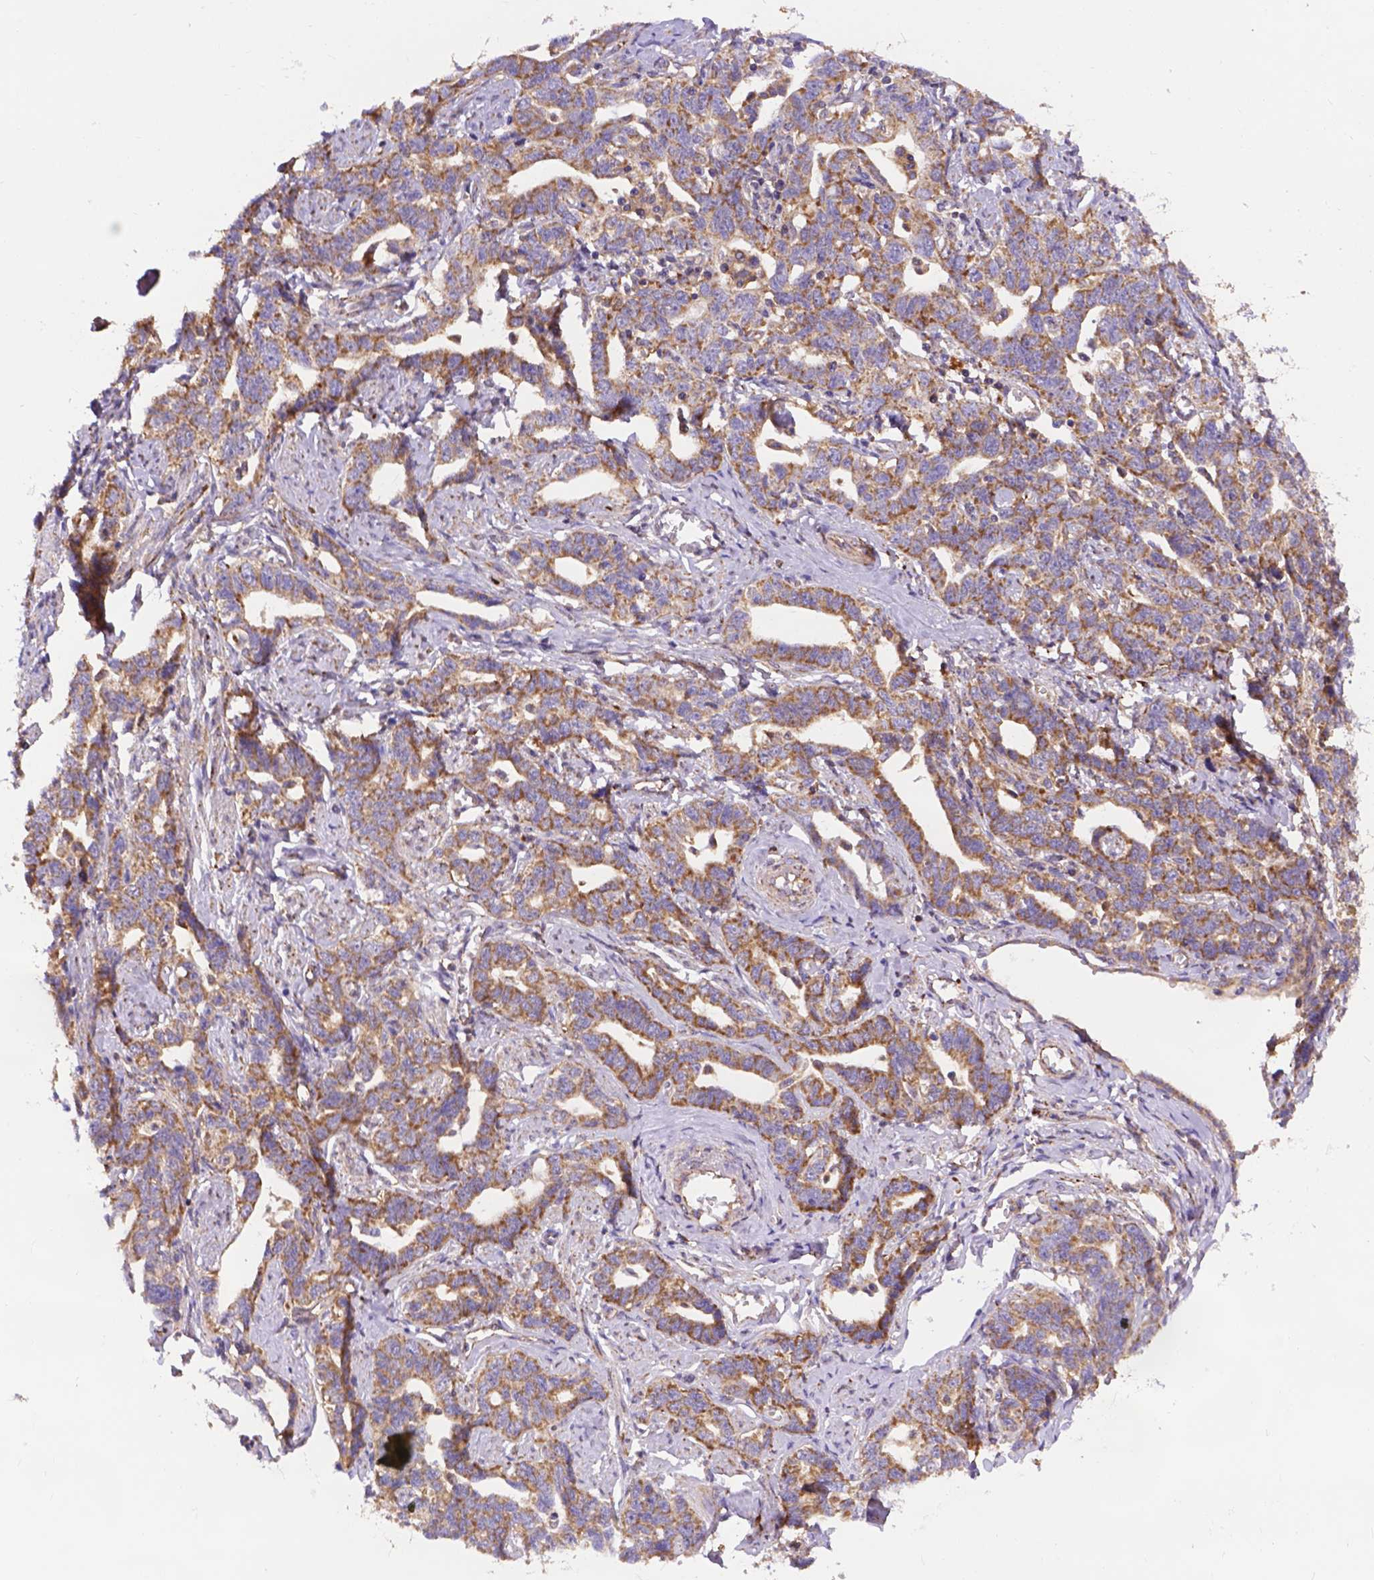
{"staining": {"intensity": "moderate", "quantity": ">75%", "location": "cytoplasmic/membranous"}, "tissue": "ovarian cancer", "cell_type": "Tumor cells", "image_type": "cancer", "snomed": [{"axis": "morphology", "description": "Cystadenocarcinoma, serous, NOS"}, {"axis": "topography", "description": "Ovary"}], "caption": "Moderate cytoplasmic/membranous expression is identified in approximately >75% of tumor cells in ovarian serous cystadenocarcinoma. (Stains: DAB (3,3'-diaminobenzidine) in brown, nuclei in blue, Microscopy: brightfield microscopy at high magnification).", "gene": "AK3", "patient": {"sex": "female", "age": 69}}